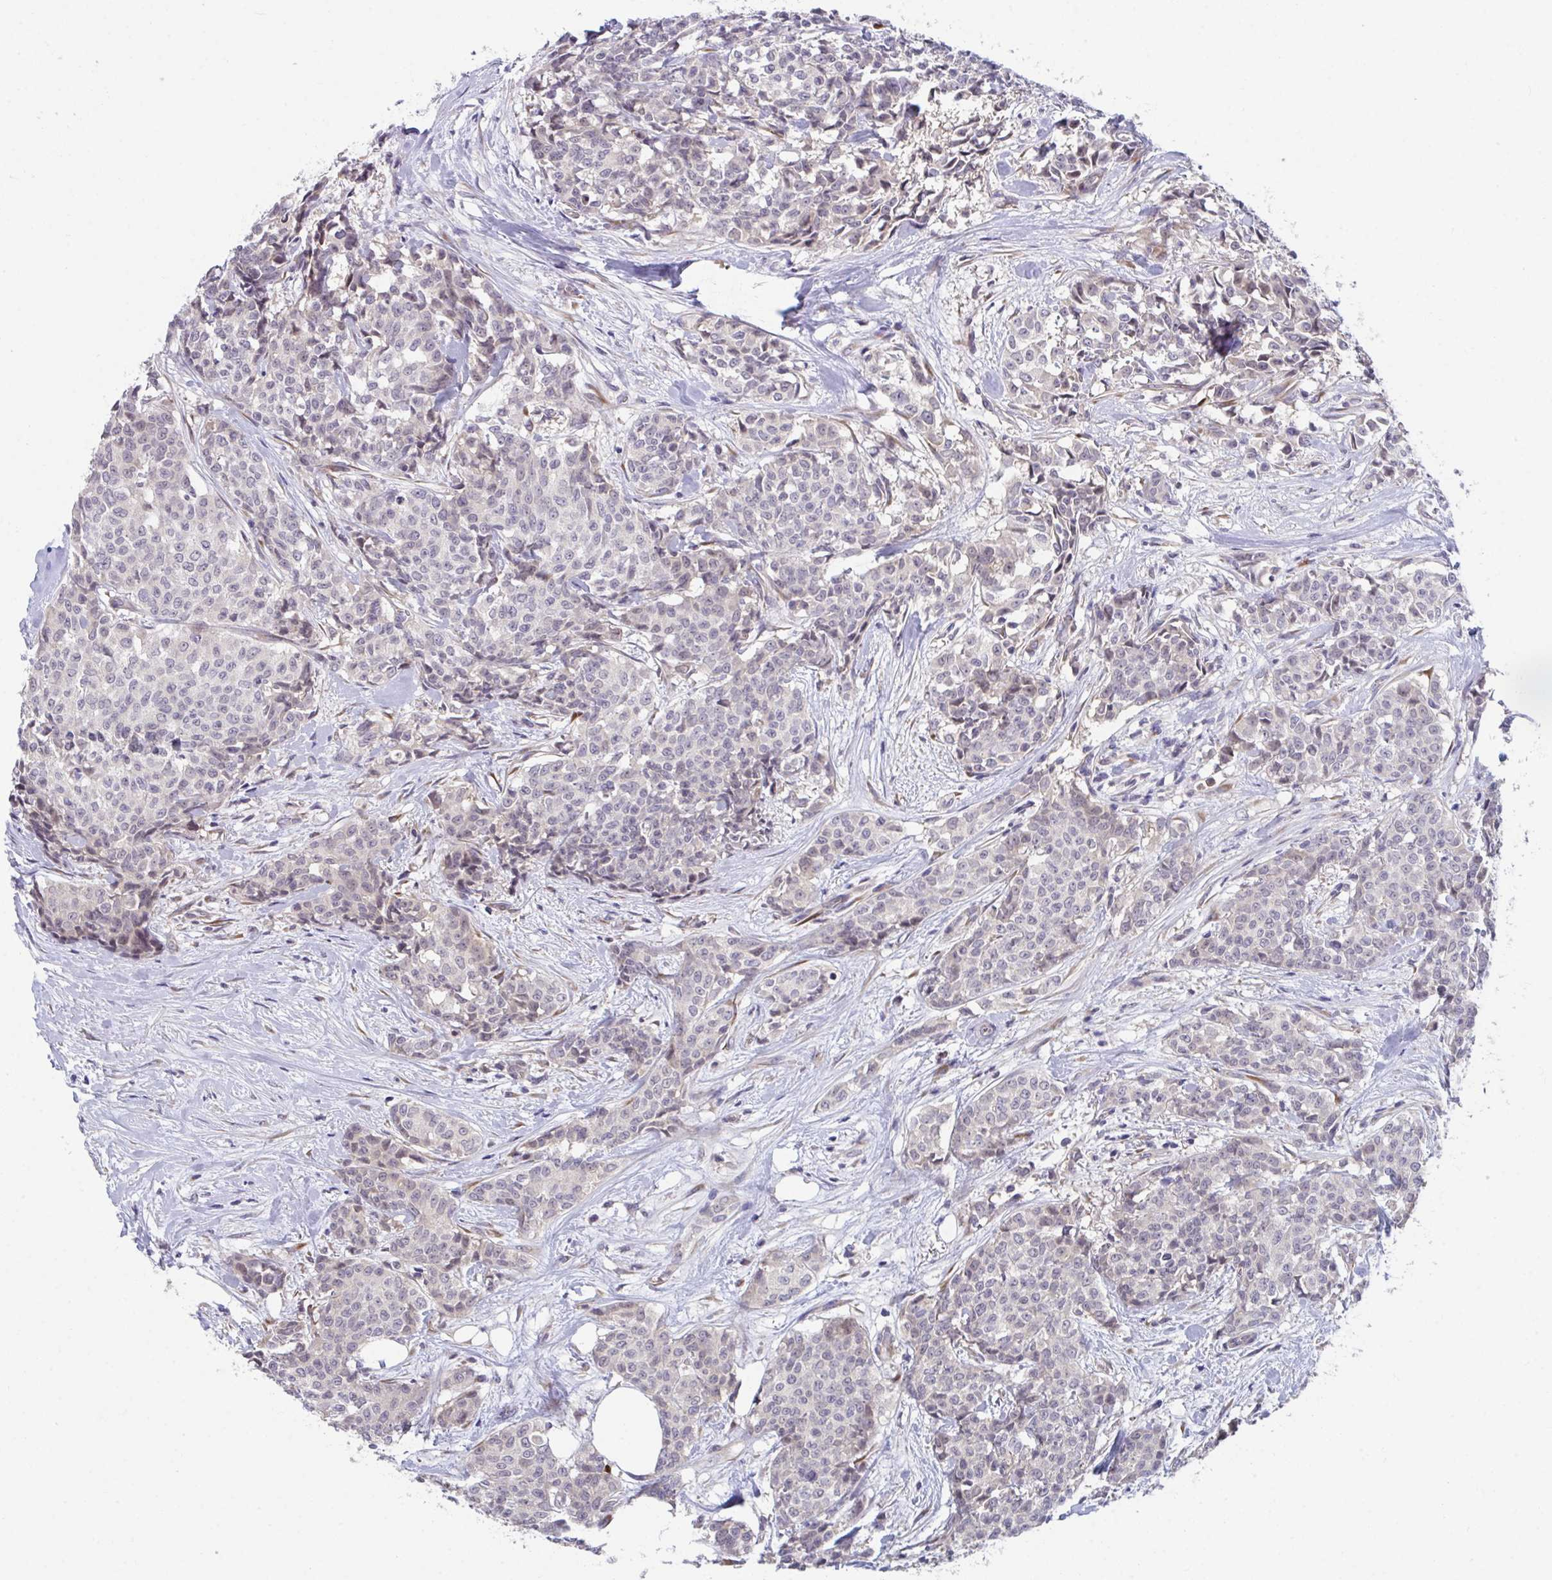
{"staining": {"intensity": "weak", "quantity": "<25%", "location": "cytoplasmic/membranous"}, "tissue": "breast cancer", "cell_type": "Tumor cells", "image_type": "cancer", "snomed": [{"axis": "morphology", "description": "Duct carcinoma"}, {"axis": "topography", "description": "Breast"}], "caption": "Breast invasive ductal carcinoma stained for a protein using IHC demonstrates no positivity tumor cells.", "gene": "SUSD4", "patient": {"sex": "female", "age": 91}}